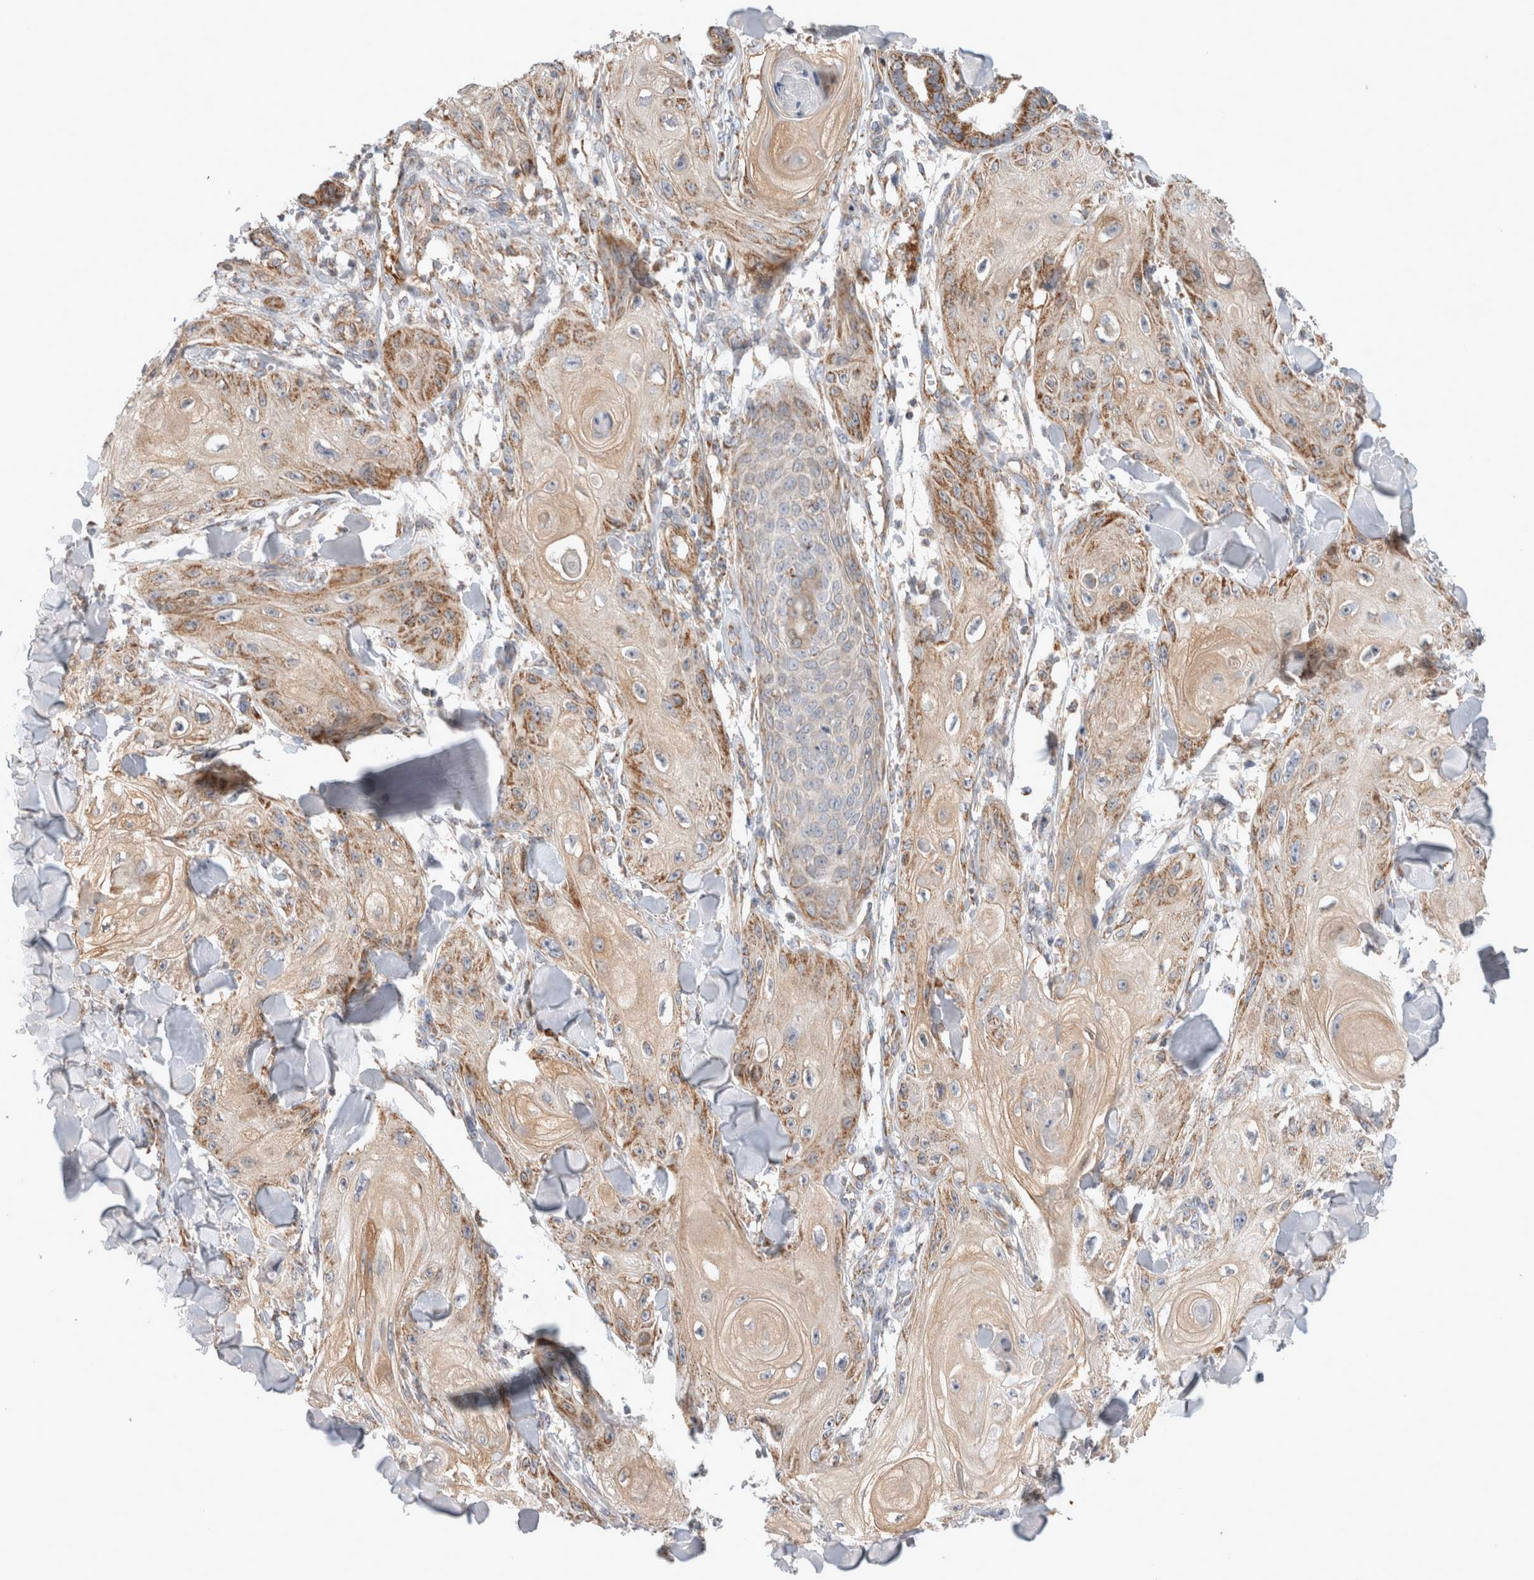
{"staining": {"intensity": "moderate", "quantity": "25%-75%", "location": "cytoplasmic/membranous"}, "tissue": "skin cancer", "cell_type": "Tumor cells", "image_type": "cancer", "snomed": [{"axis": "morphology", "description": "Squamous cell carcinoma, NOS"}, {"axis": "topography", "description": "Skin"}], "caption": "Immunohistochemistry (IHC) photomicrograph of neoplastic tissue: human skin cancer (squamous cell carcinoma) stained using immunohistochemistry exhibits medium levels of moderate protein expression localized specifically in the cytoplasmic/membranous of tumor cells, appearing as a cytoplasmic/membranous brown color.", "gene": "MRPS28", "patient": {"sex": "male", "age": 74}}